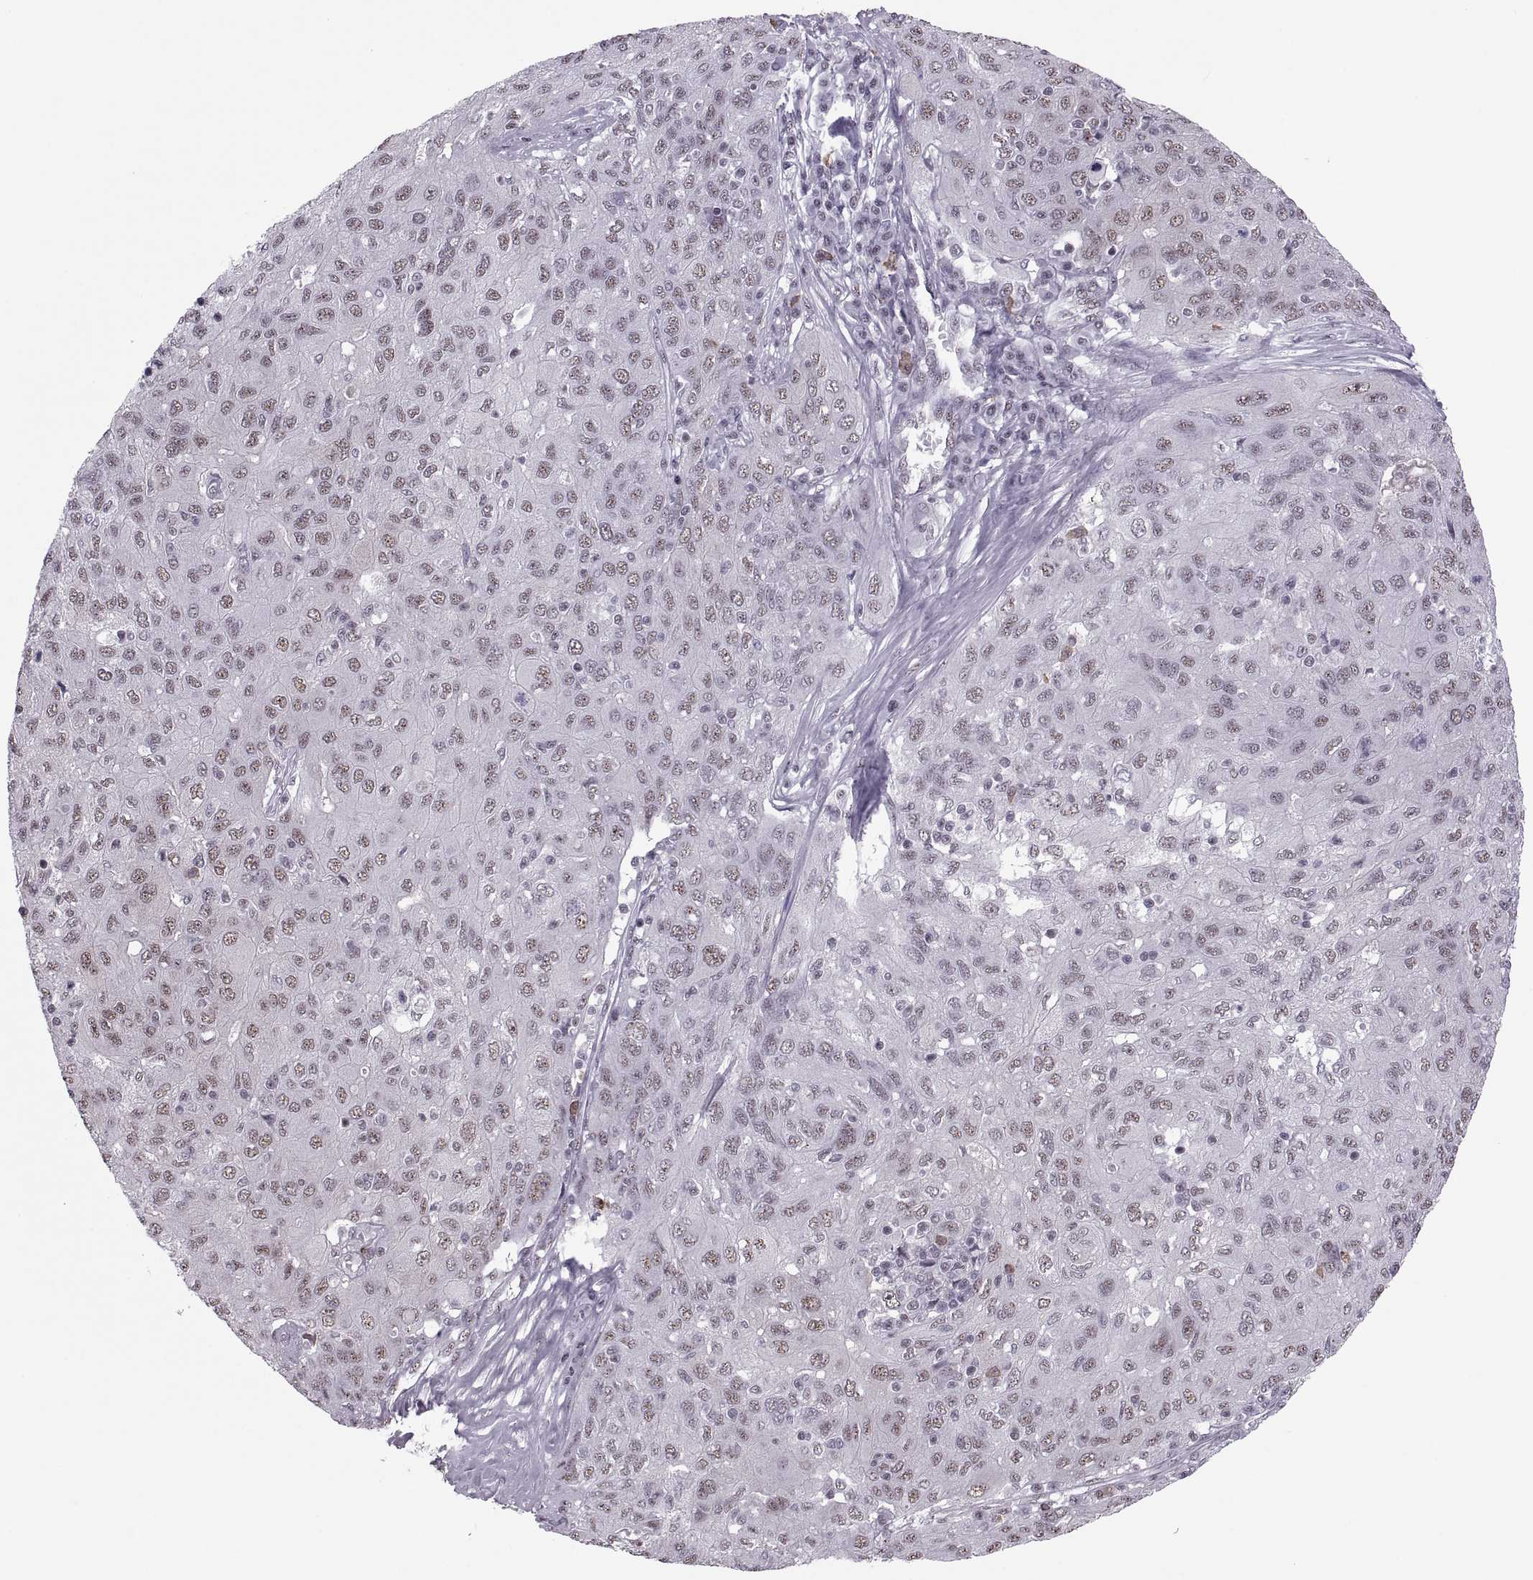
{"staining": {"intensity": "weak", "quantity": "25%-75%", "location": "nuclear"}, "tissue": "ovarian cancer", "cell_type": "Tumor cells", "image_type": "cancer", "snomed": [{"axis": "morphology", "description": "Carcinoma, endometroid"}, {"axis": "topography", "description": "Ovary"}], "caption": "Immunohistochemical staining of ovarian endometroid carcinoma demonstrates low levels of weak nuclear positivity in approximately 25%-75% of tumor cells. The staining is performed using DAB brown chromogen to label protein expression. The nuclei are counter-stained blue using hematoxylin.", "gene": "MAGEA4", "patient": {"sex": "female", "age": 50}}